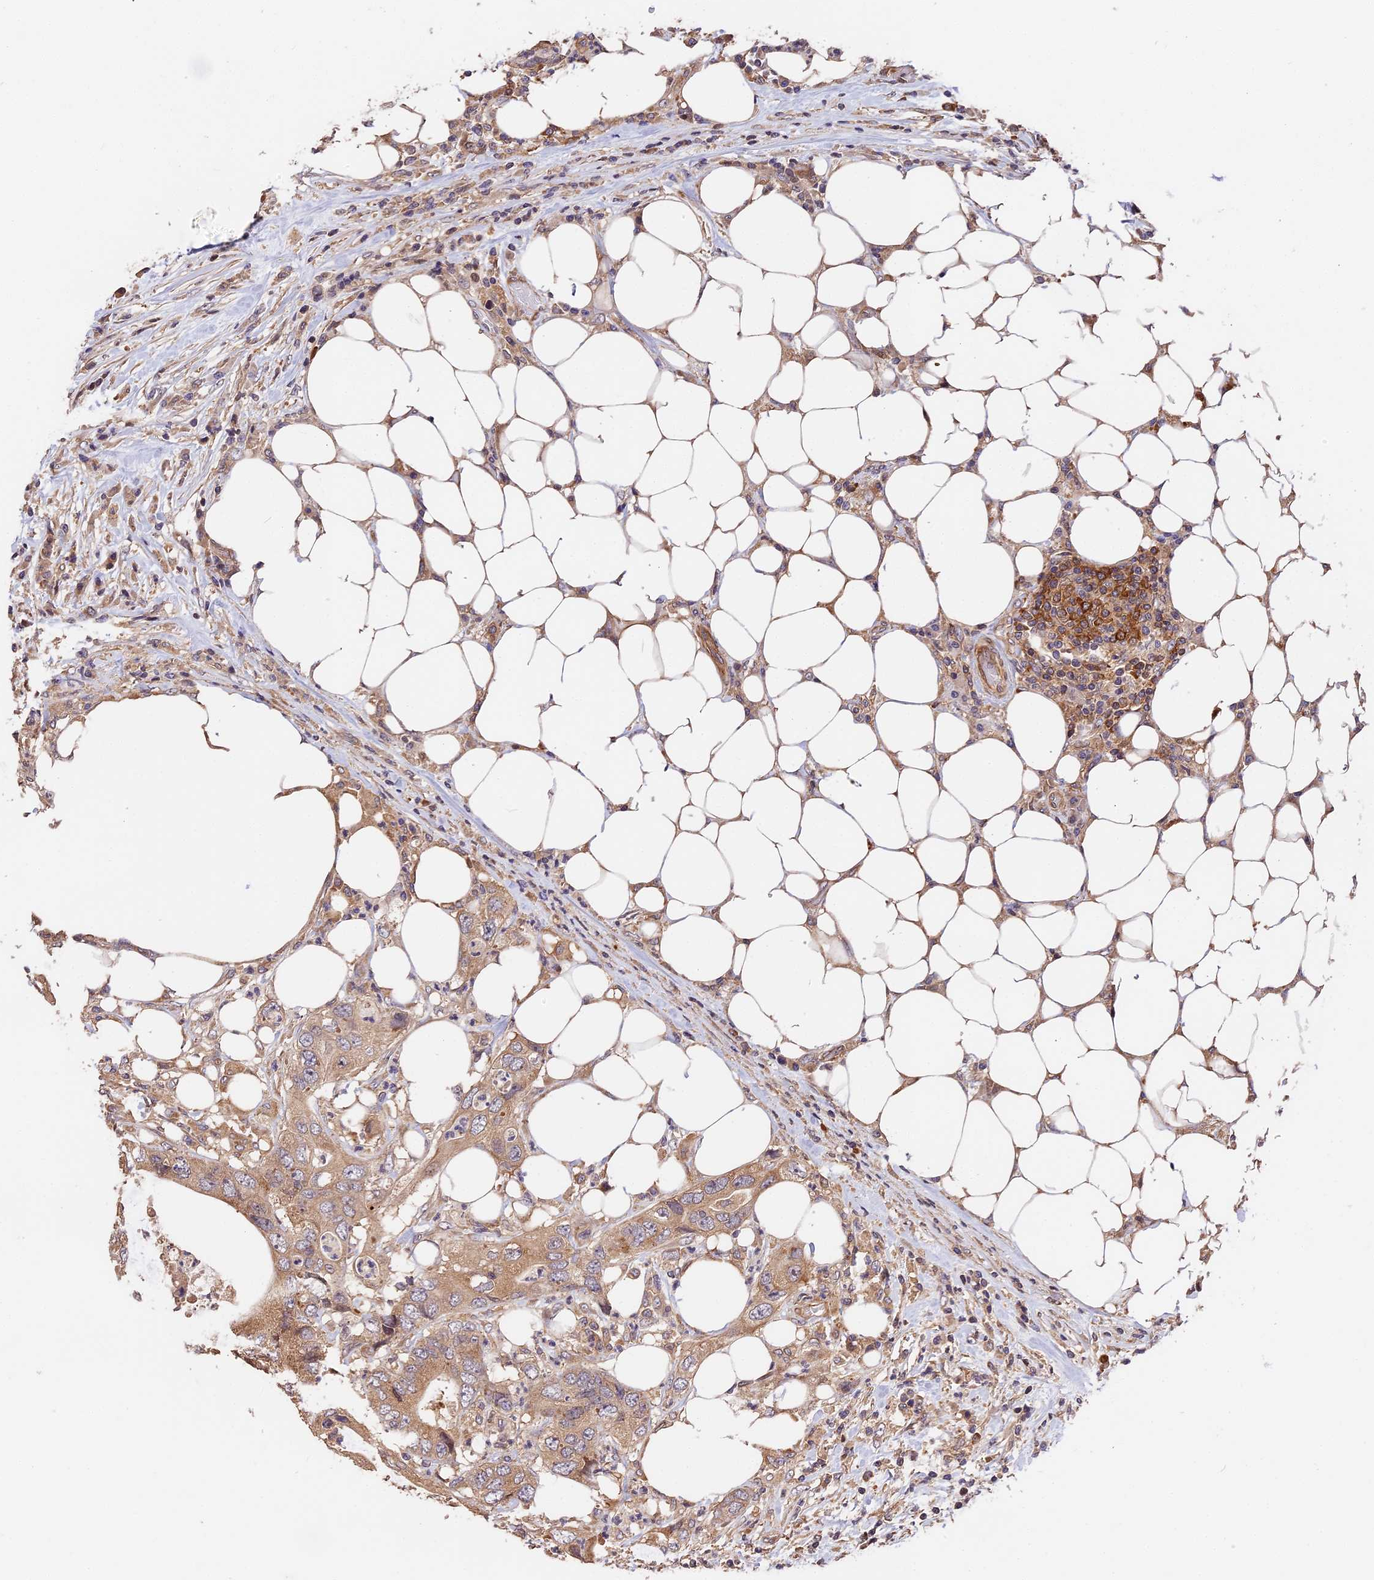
{"staining": {"intensity": "moderate", "quantity": ">75%", "location": "cytoplasmic/membranous"}, "tissue": "colorectal cancer", "cell_type": "Tumor cells", "image_type": "cancer", "snomed": [{"axis": "morphology", "description": "Adenocarcinoma, NOS"}, {"axis": "topography", "description": "Colon"}], "caption": "Tumor cells display medium levels of moderate cytoplasmic/membranous expression in approximately >75% of cells in human colorectal adenocarcinoma.", "gene": "ARHGAP17", "patient": {"sex": "male", "age": 71}}